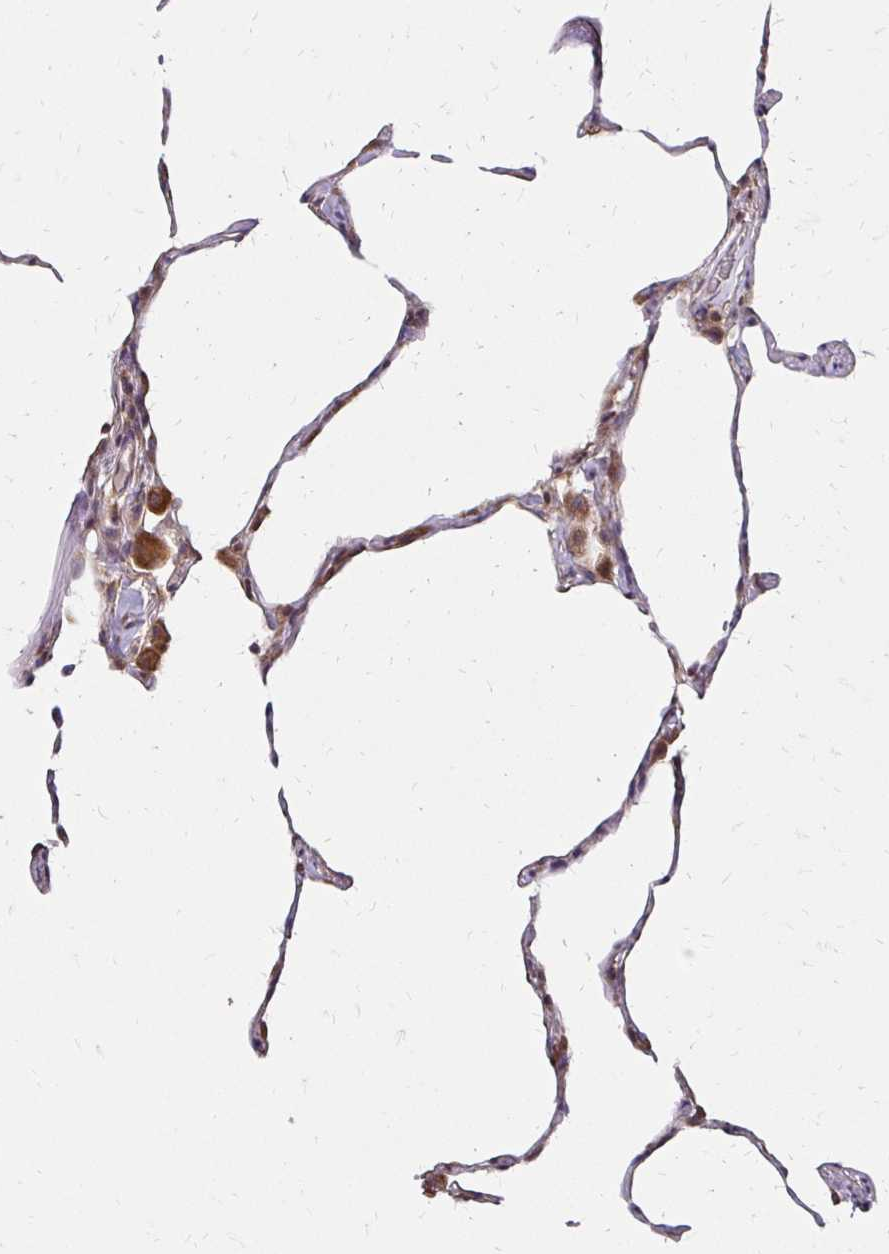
{"staining": {"intensity": "moderate", "quantity": "<25%", "location": "cytoplasmic/membranous"}, "tissue": "lung", "cell_type": "Alveolar cells", "image_type": "normal", "snomed": [{"axis": "morphology", "description": "Normal tissue, NOS"}, {"axis": "topography", "description": "Lung"}], "caption": "The immunohistochemical stain highlights moderate cytoplasmic/membranous expression in alveolar cells of benign lung.", "gene": "ZW10", "patient": {"sex": "female", "age": 57}}